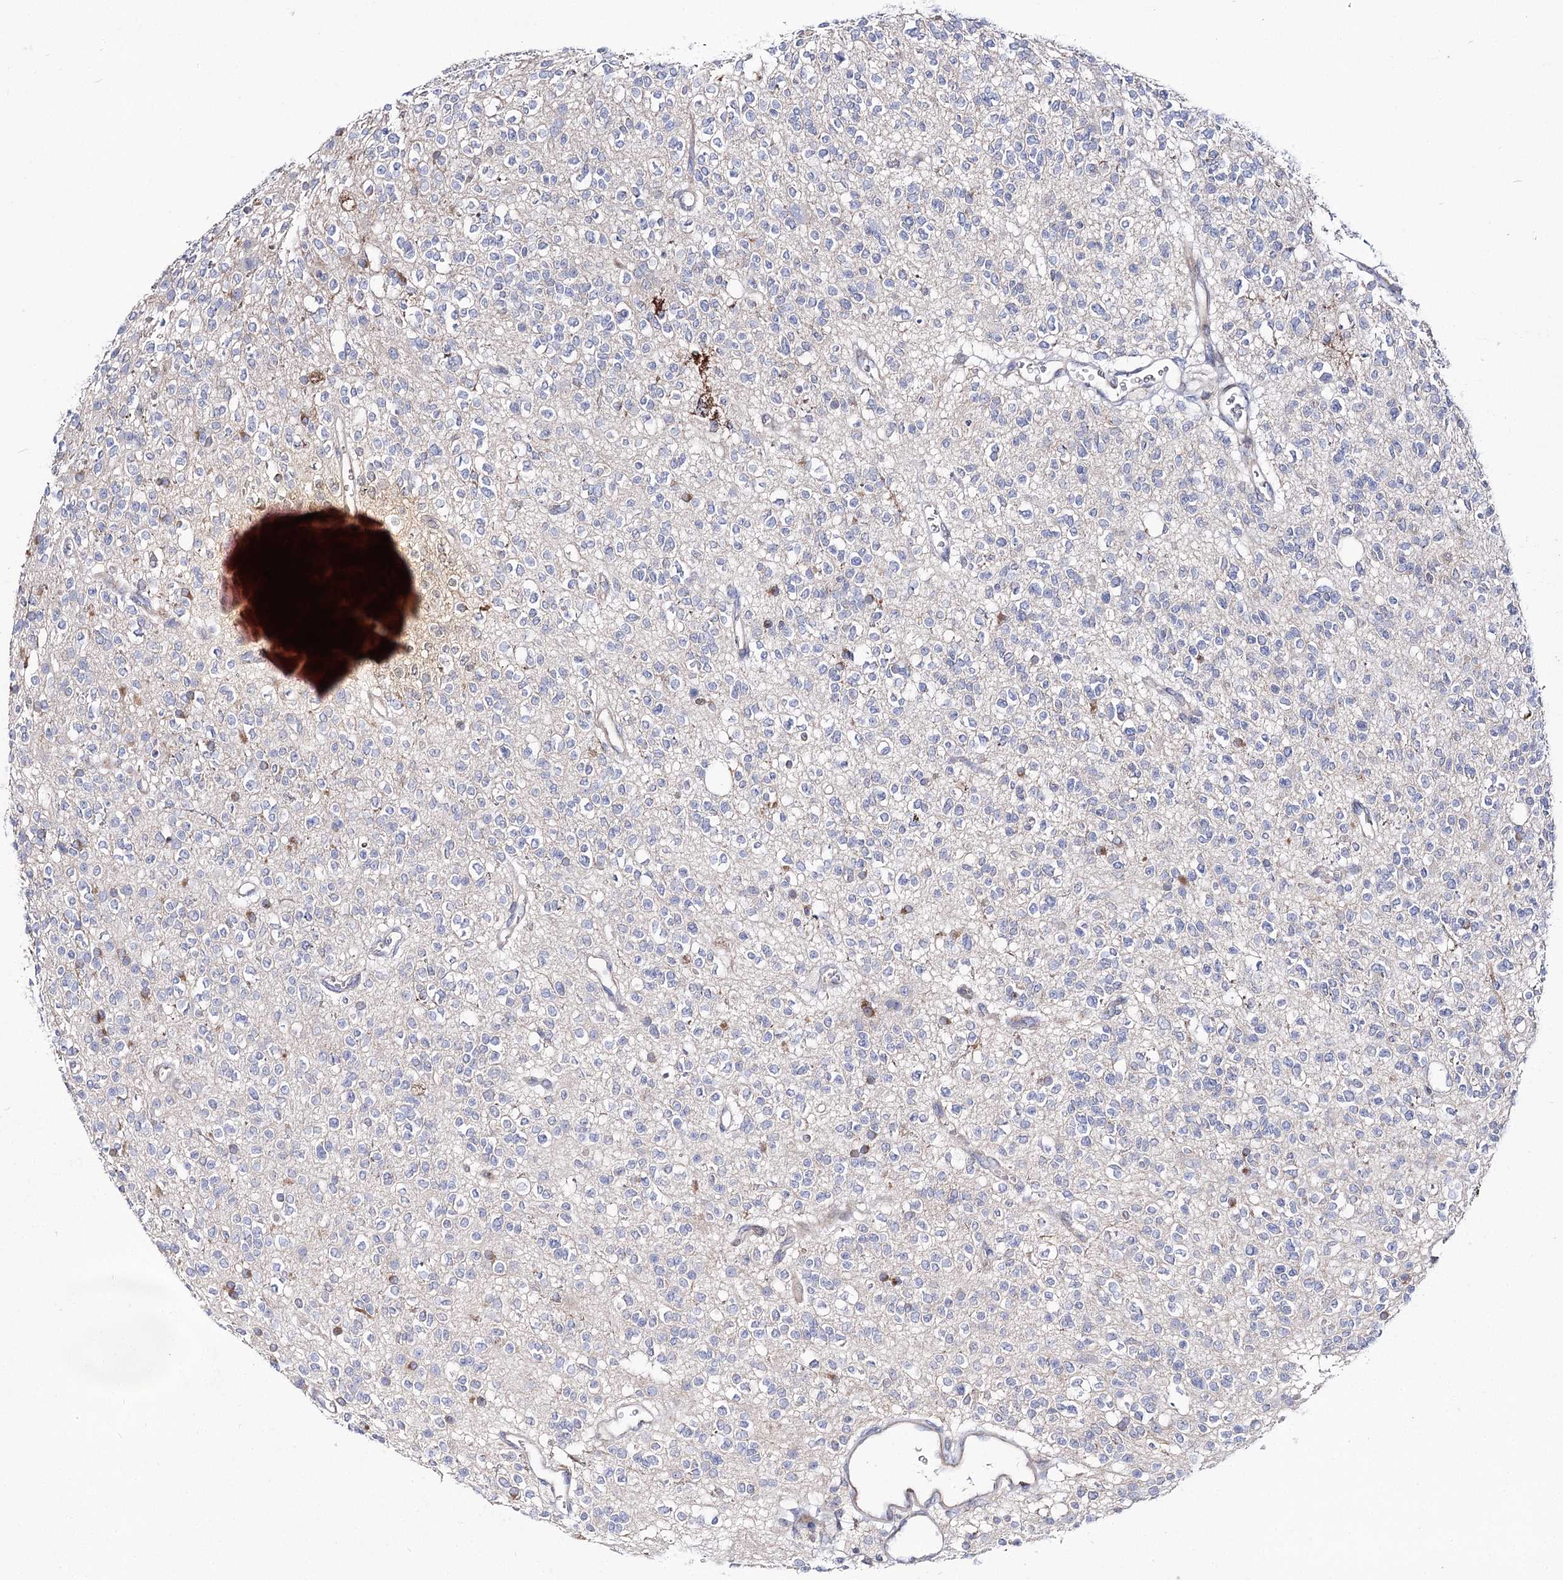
{"staining": {"intensity": "negative", "quantity": "none", "location": "none"}, "tissue": "glioma", "cell_type": "Tumor cells", "image_type": "cancer", "snomed": [{"axis": "morphology", "description": "Glioma, malignant, High grade"}, {"axis": "topography", "description": "Brain"}], "caption": "The IHC image has no significant staining in tumor cells of glioma tissue.", "gene": "ARHGAP32", "patient": {"sex": "male", "age": 34}}